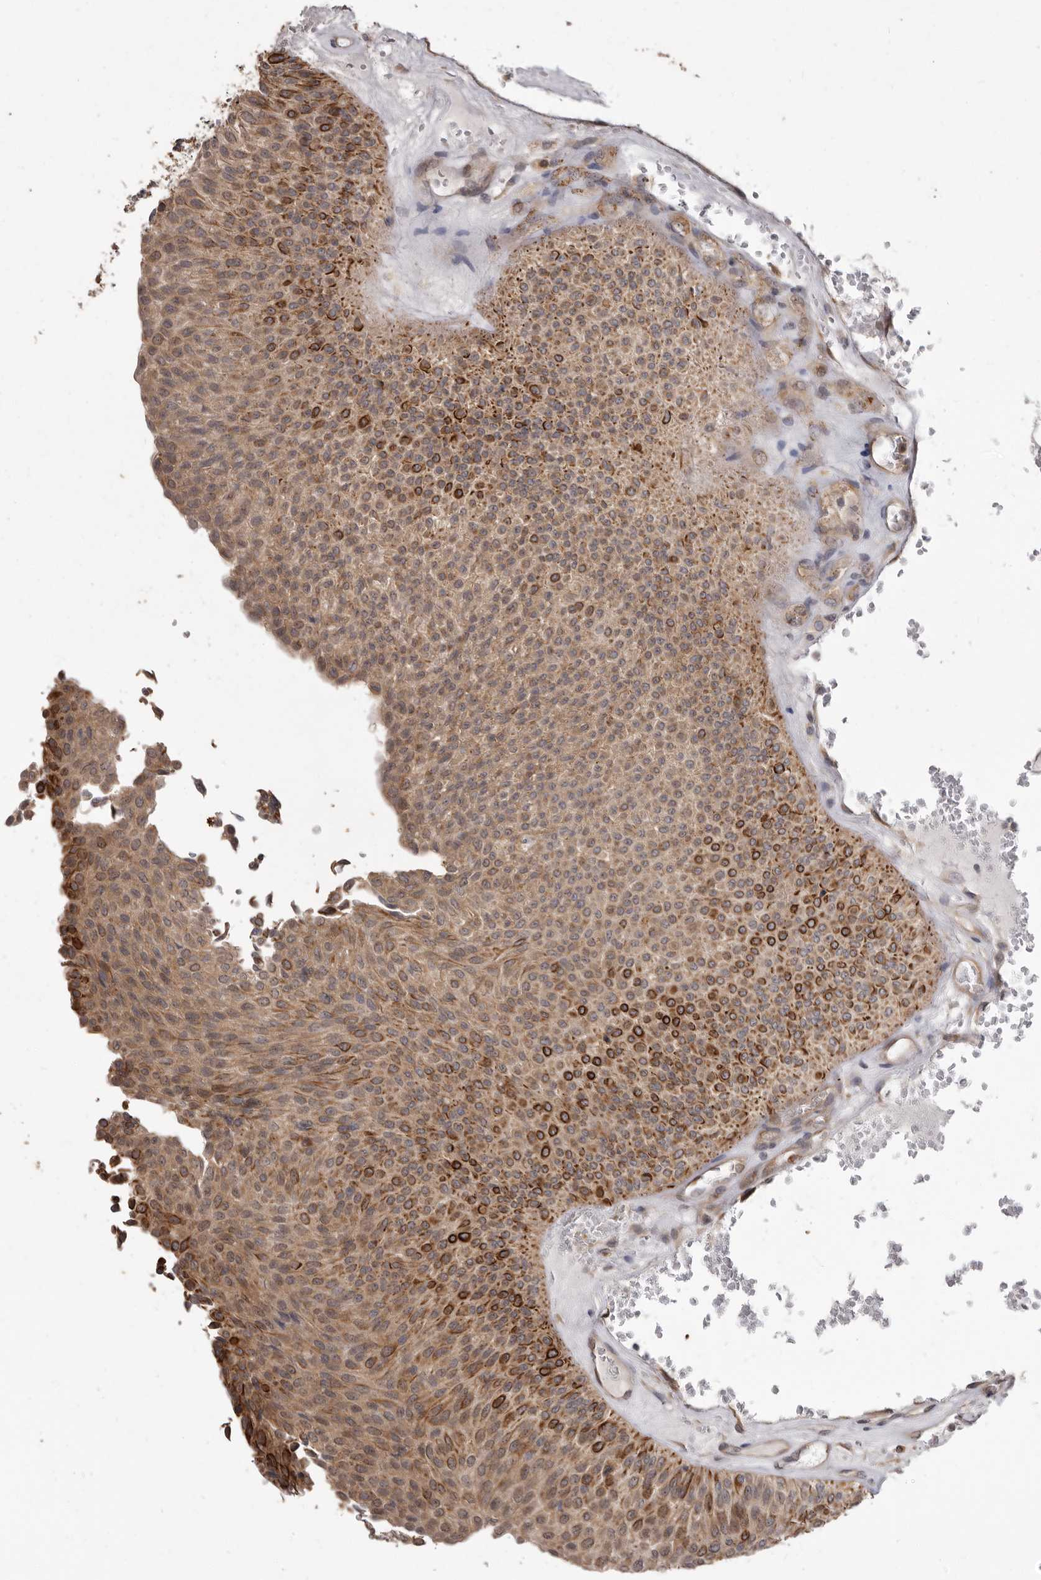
{"staining": {"intensity": "strong", "quantity": "25%-75%", "location": "cytoplasmic/membranous"}, "tissue": "urothelial cancer", "cell_type": "Tumor cells", "image_type": "cancer", "snomed": [{"axis": "morphology", "description": "Urothelial carcinoma, Low grade"}, {"axis": "topography", "description": "Urinary bladder"}], "caption": "Immunohistochemical staining of urothelial cancer reveals high levels of strong cytoplasmic/membranous protein staining in about 25%-75% of tumor cells.", "gene": "ACLY", "patient": {"sex": "male", "age": 78}}